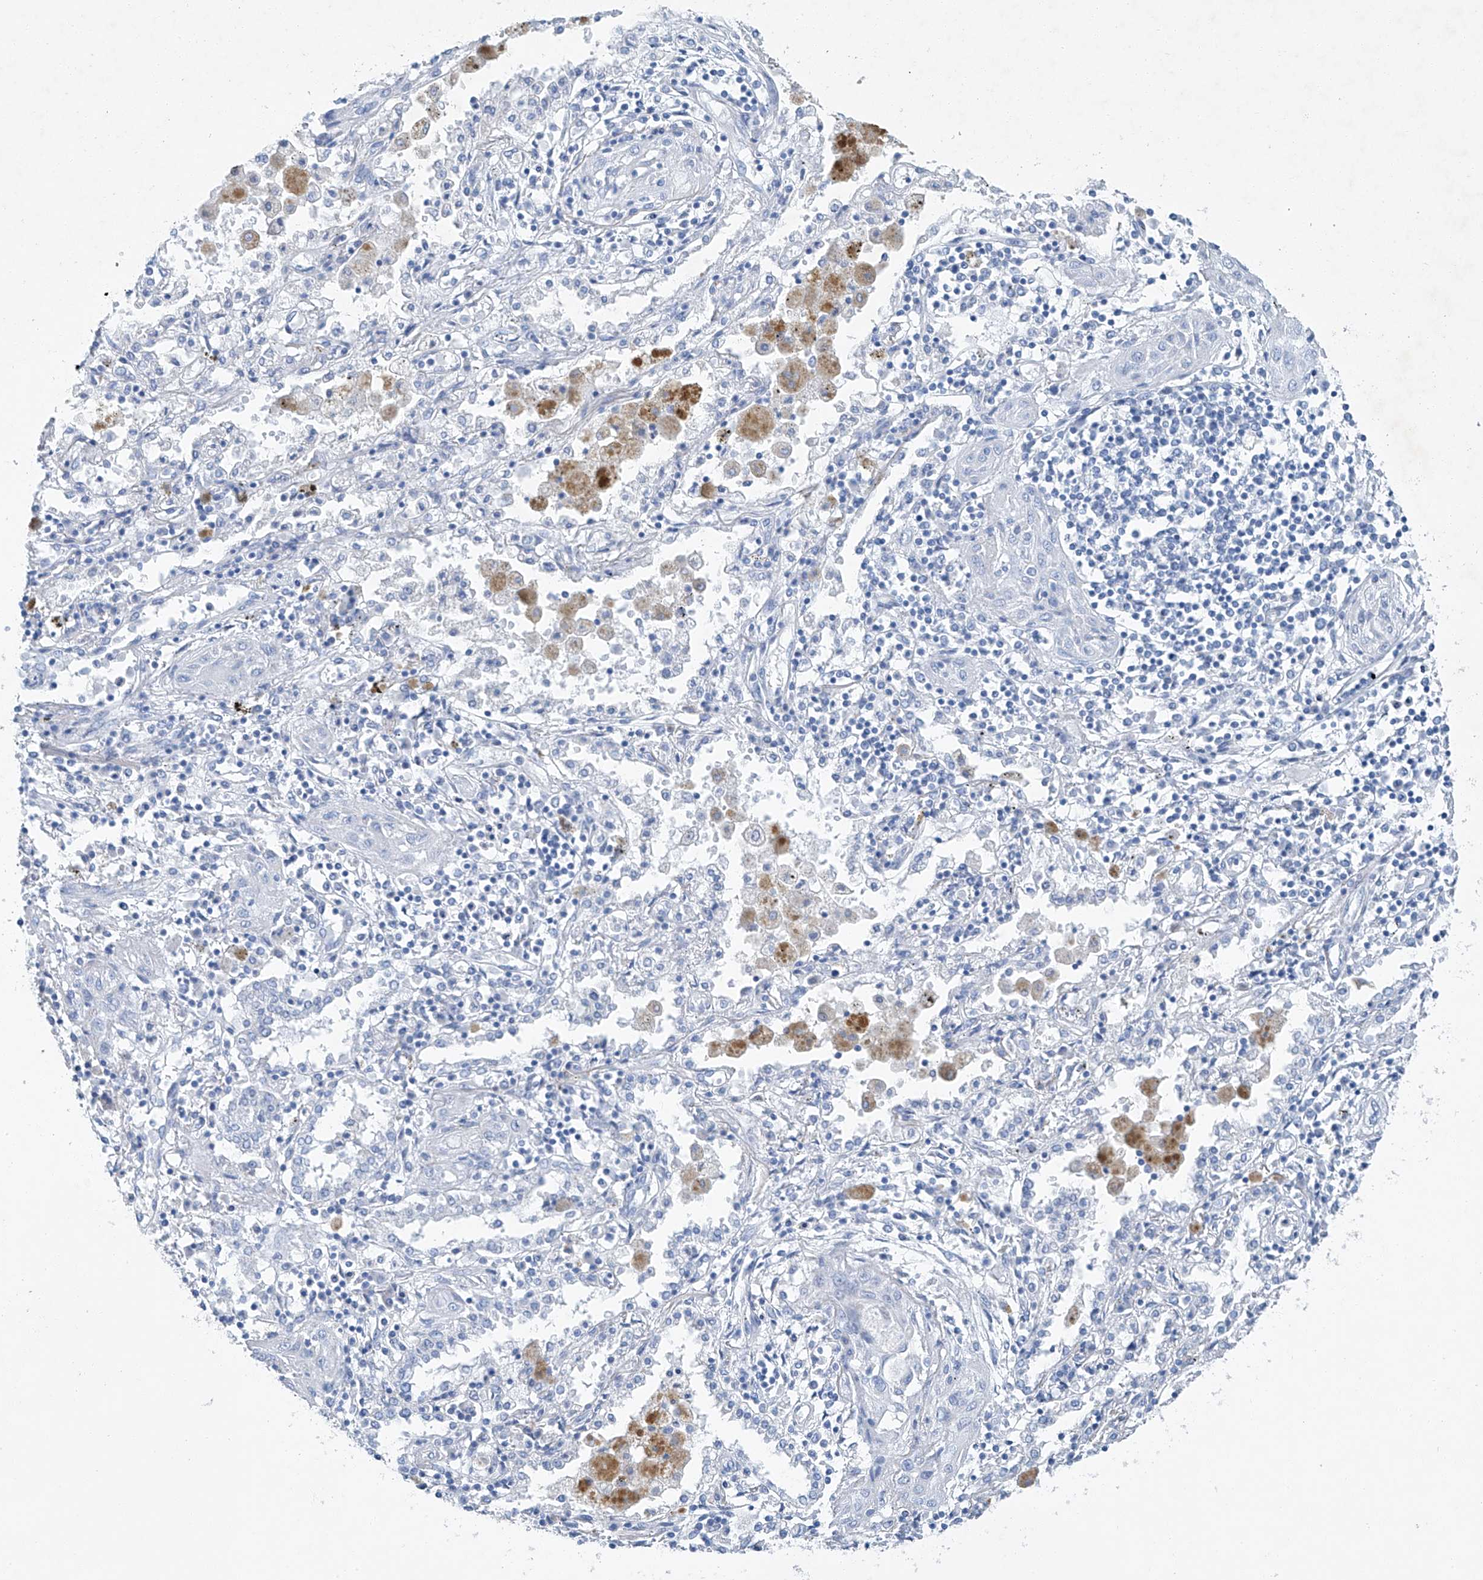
{"staining": {"intensity": "negative", "quantity": "none", "location": "none"}, "tissue": "lung cancer", "cell_type": "Tumor cells", "image_type": "cancer", "snomed": [{"axis": "morphology", "description": "Squamous cell carcinoma, NOS"}, {"axis": "topography", "description": "Lung"}], "caption": "Tumor cells are negative for protein expression in human squamous cell carcinoma (lung).", "gene": "C1orf87", "patient": {"sex": "female", "age": 47}}